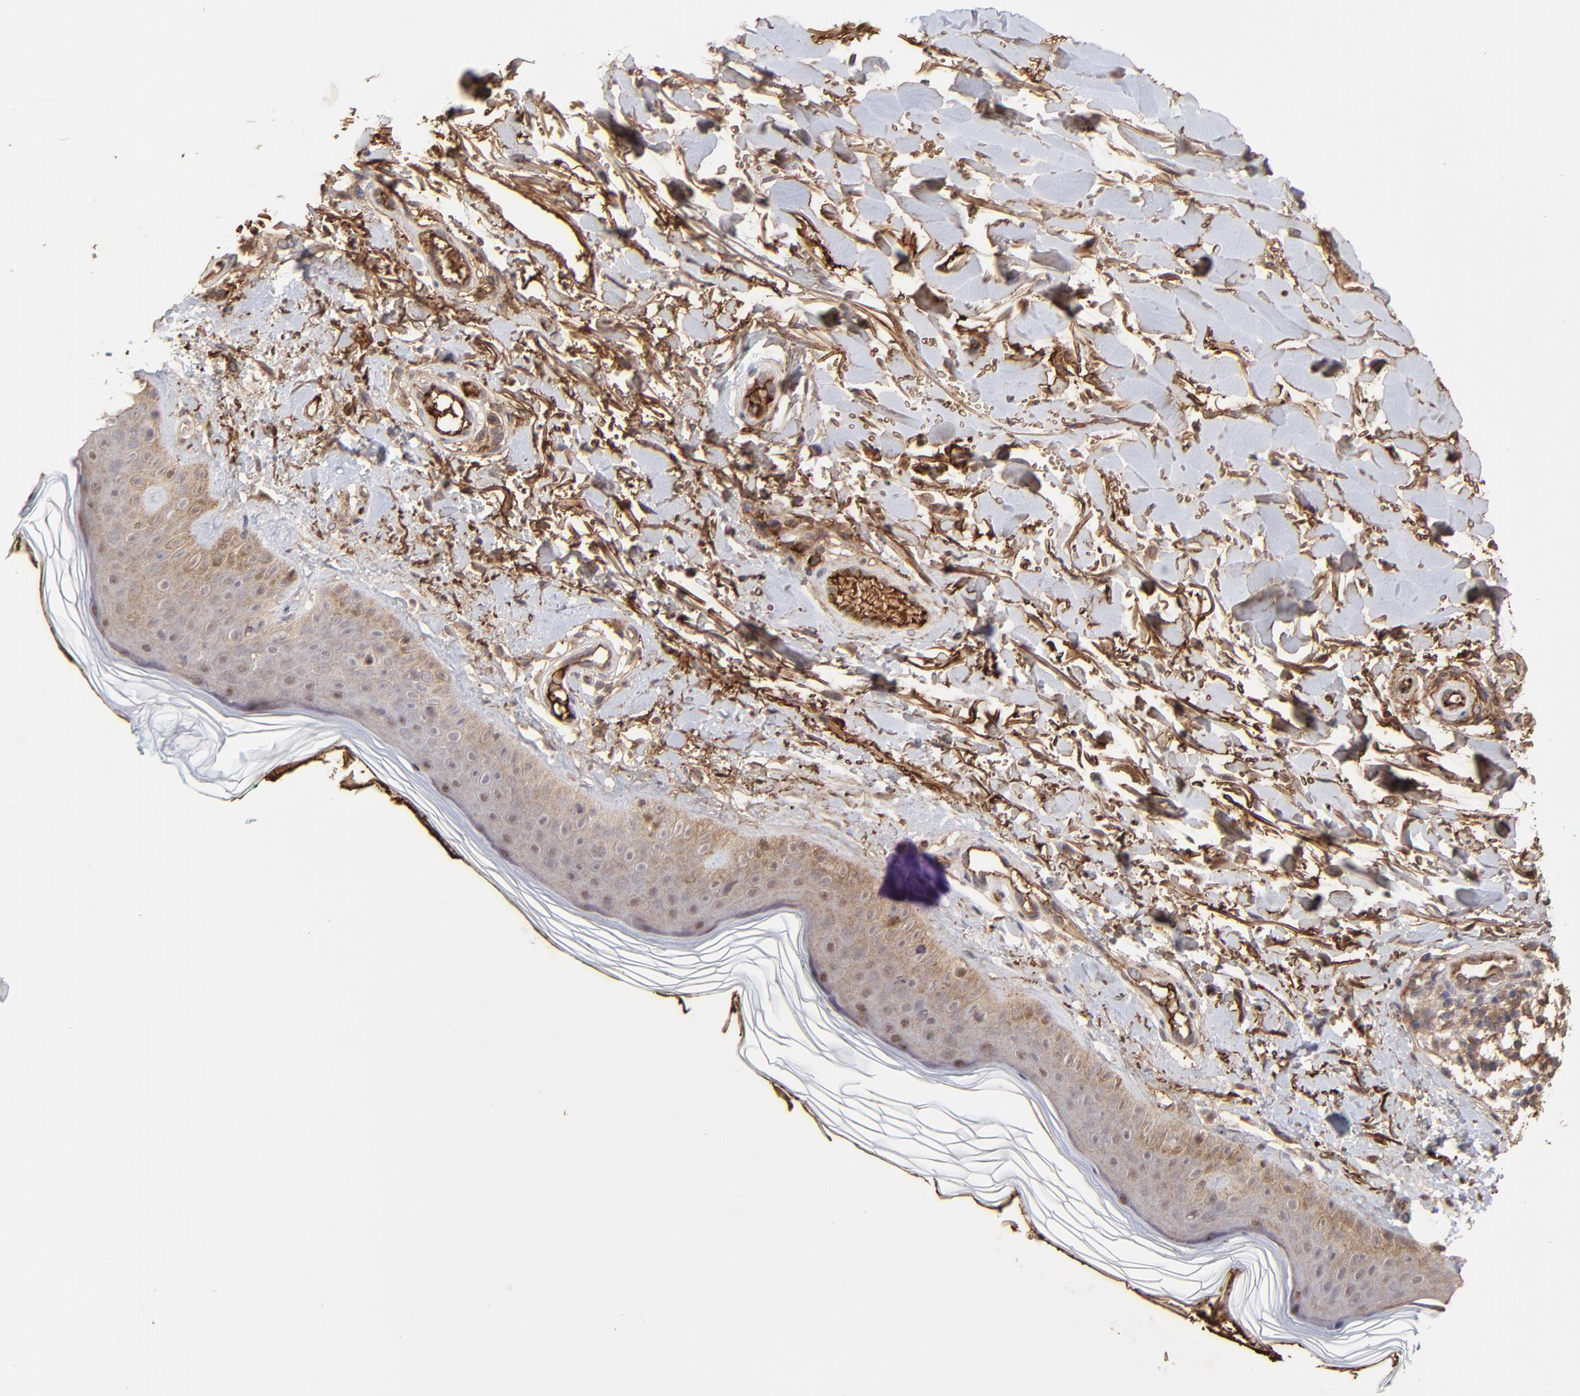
{"staining": {"intensity": "moderate", "quantity": ">75%", "location": "cytoplasmic/membranous"}, "tissue": "skin", "cell_type": "Fibroblasts", "image_type": "normal", "snomed": [{"axis": "morphology", "description": "Normal tissue, NOS"}, {"axis": "topography", "description": "Skin"}], "caption": "Approximately >75% of fibroblasts in benign skin demonstrate moderate cytoplasmic/membranous protein staining as visualized by brown immunohistochemical staining.", "gene": "PSMD14", "patient": {"sex": "male", "age": 71}}